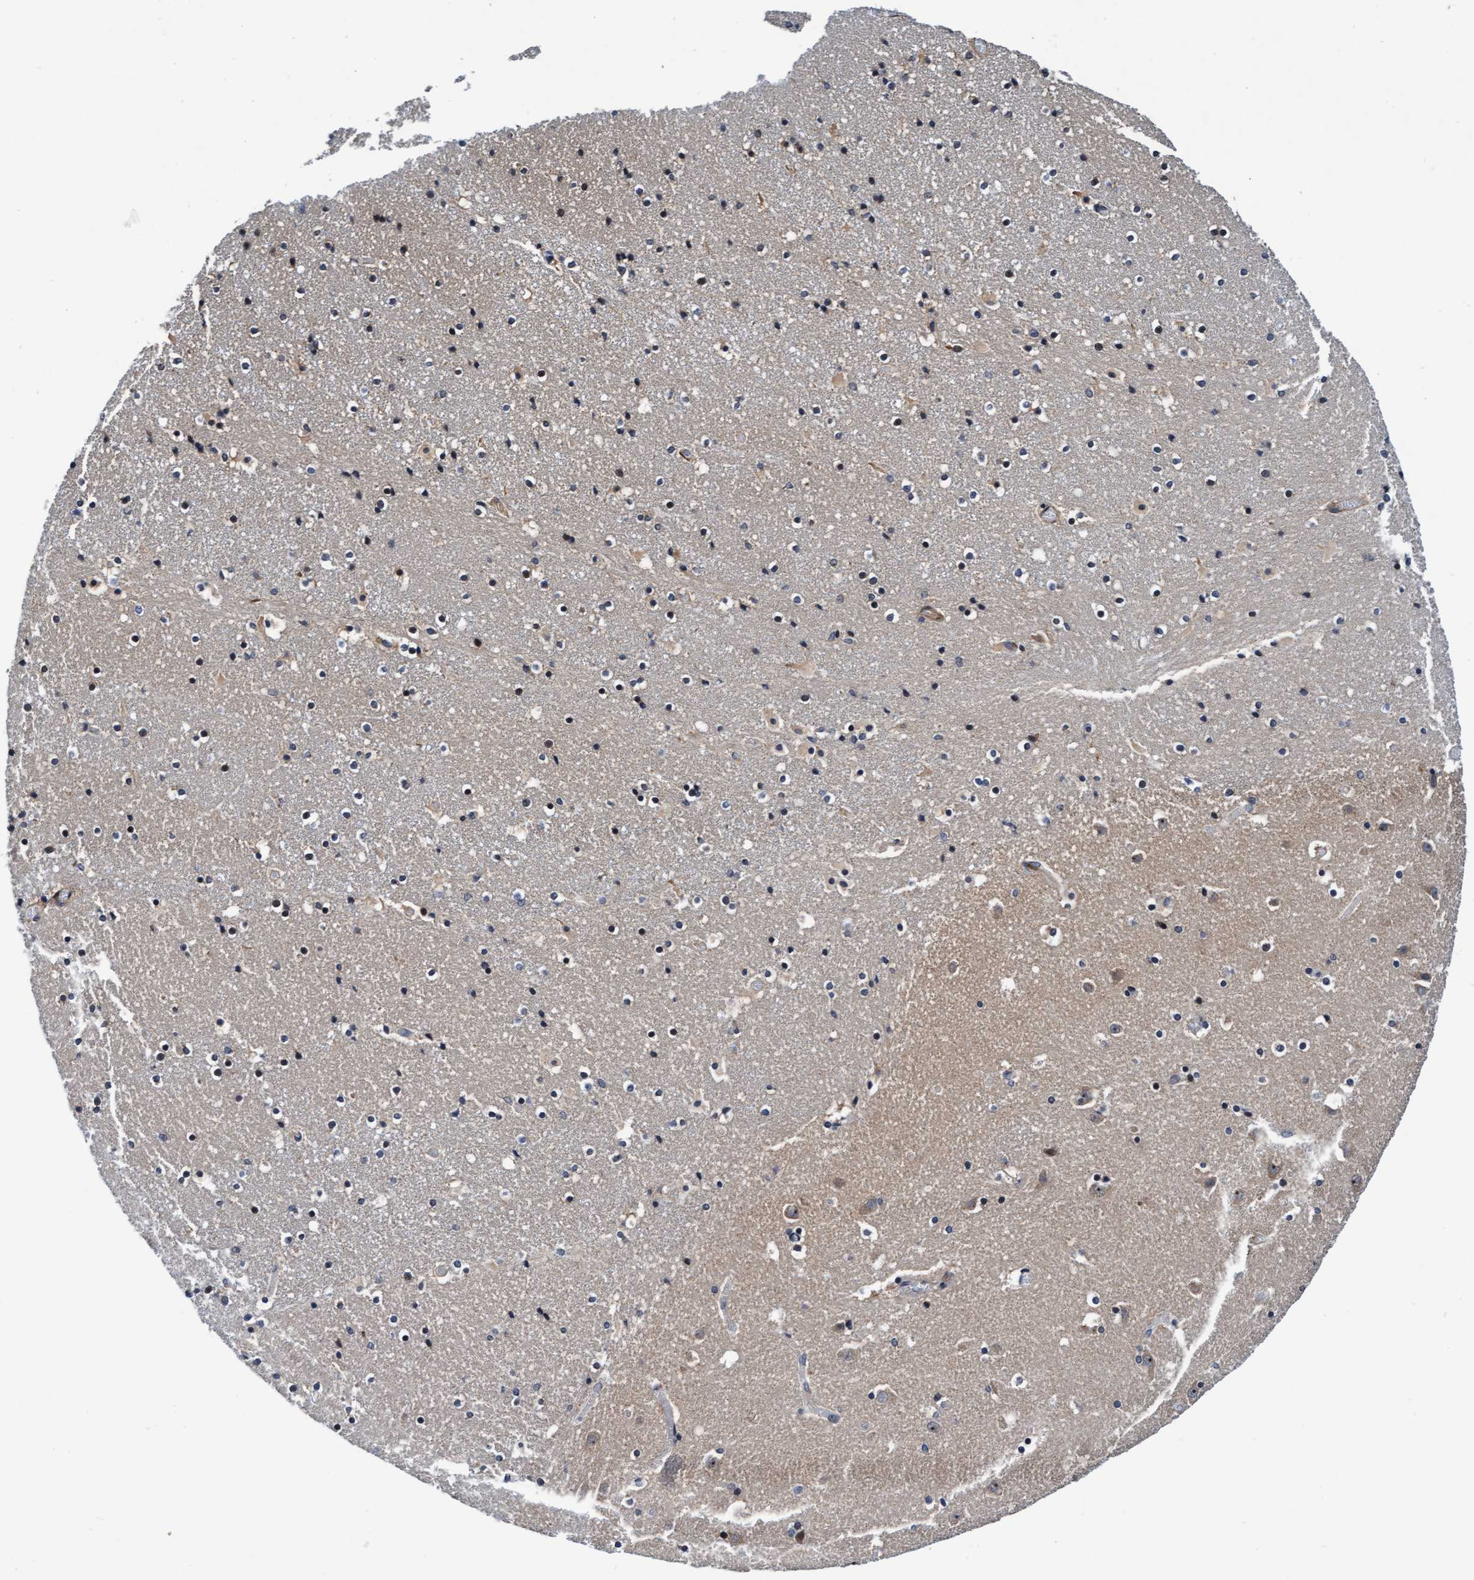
{"staining": {"intensity": "moderate", "quantity": "25%-75%", "location": "cytoplasmic/membranous"}, "tissue": "caudate", "cell_type": "Glial cells", "image_type": "normal", "snomed": [{"axis": "morphology", "description": "Normal tissue, NOS"}, {"axis": "topography", "description": "Lateral ventricle wall"}], "caption": "Glial cells exhibit medium levels of moderate cytoplasmic/membranous expression in about 25%-75% of cells in unremarkable human caudate. Using DAB (brown) and hematoxylin (blue) stains, captured at high magnification using brightfield microscopy.", "gene": "EFCAB13", "patient": {"sex": "male", "age": 45}}